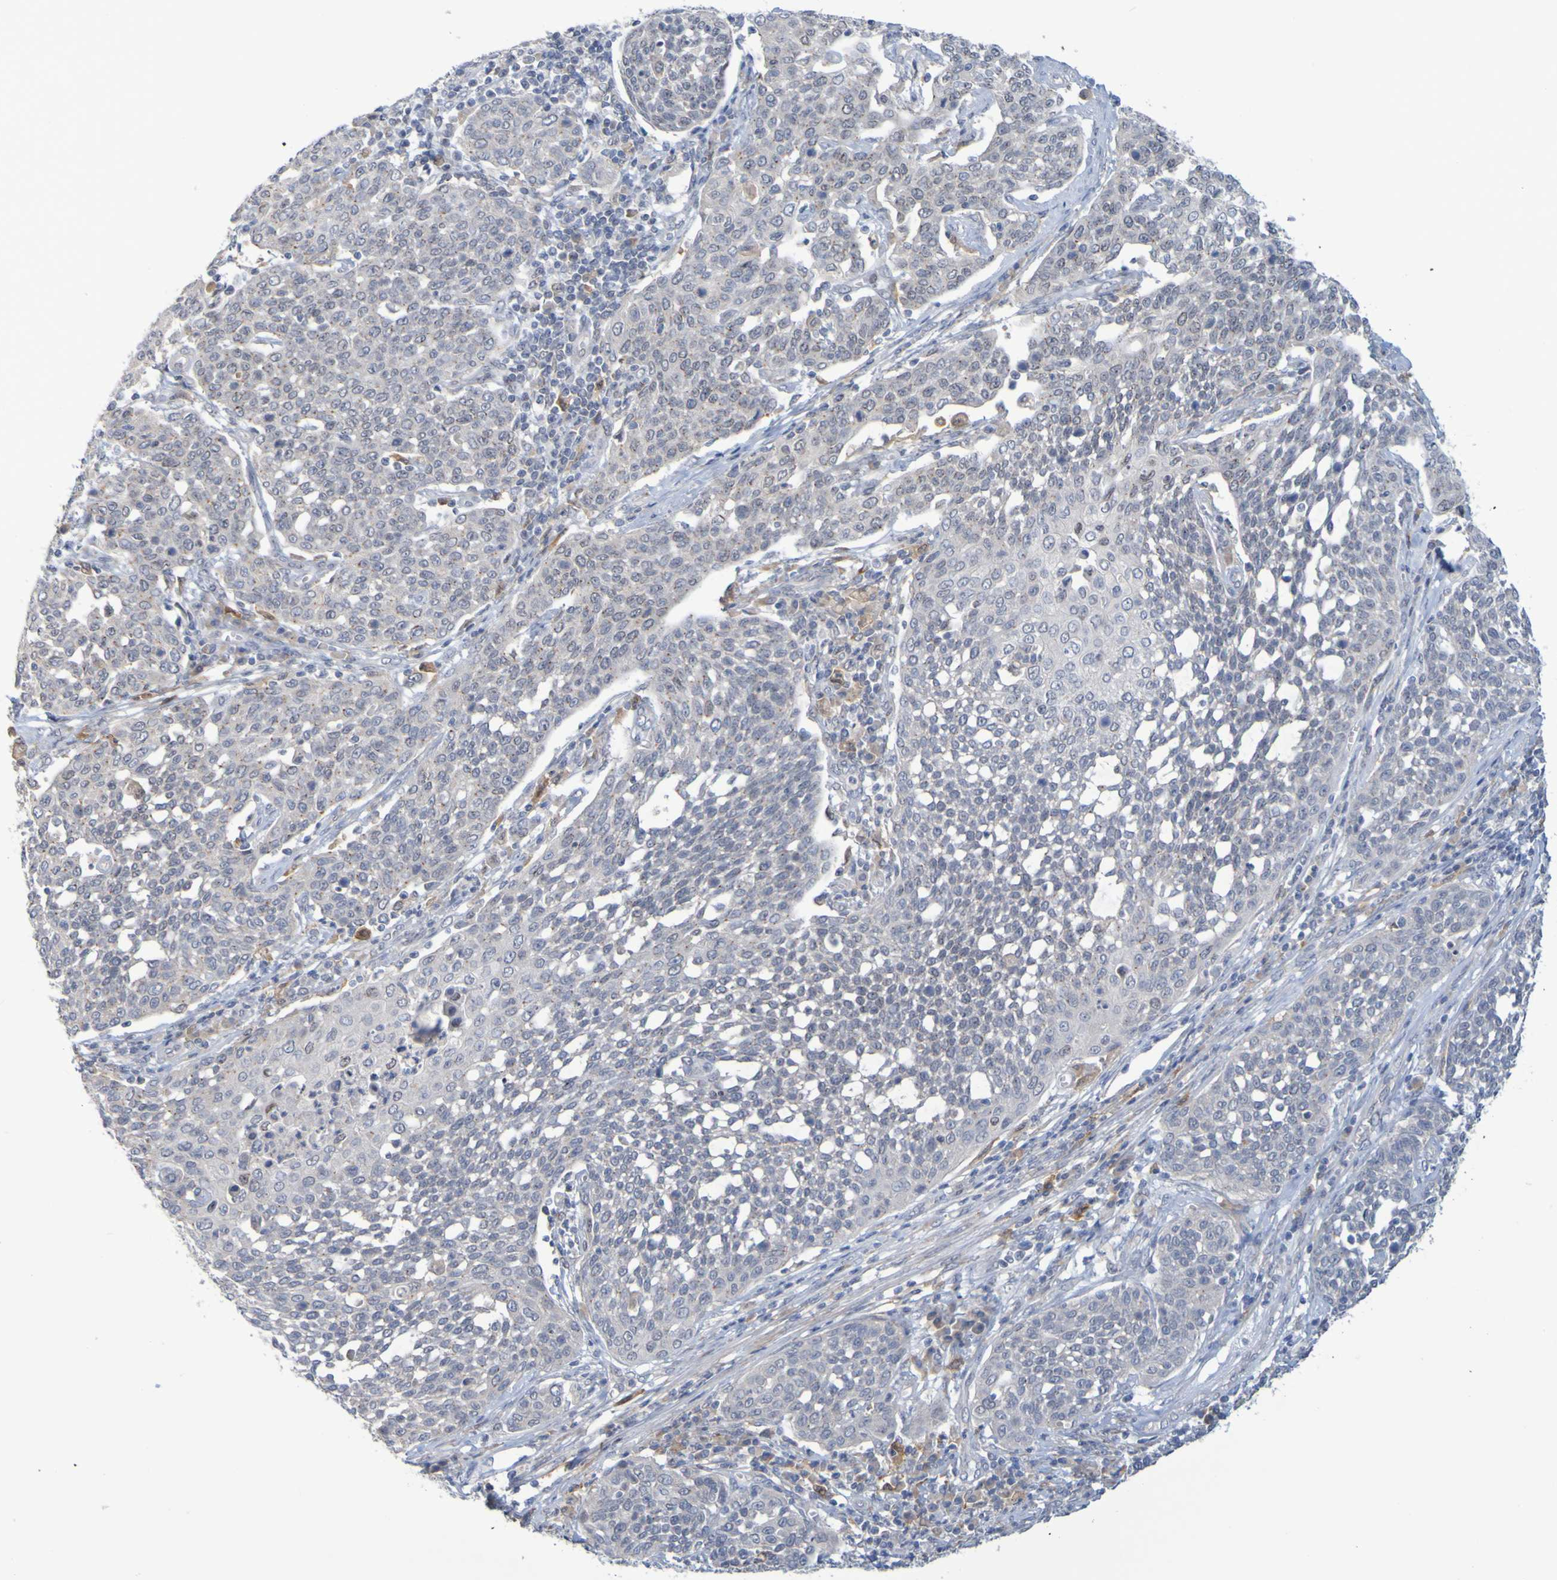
{"staining": {"intensity": "negative", "quantity": "none", "location": "none"}, "tissue": "cervical cancer", "cell_type": "Tumor cells", "image_type": "cancer", "snomed": [{"axis": "morphology", "description": "Squamous cell carcinoma, NOS"}, {"axis": "topography", "description": "Cervix"}], "caption": "IHC photomicrograph of neoplastic tissue: squamous cell carcinoma (cervical) stained with DAB (3,3'-diaminobenzidine) displays no significant protein positivity in tumor cells. (Immunohistochemistry, brightfield microscopy, high magnification).", "gene": "LILRB5", "patient": {"sex": "female", "age": 34}}